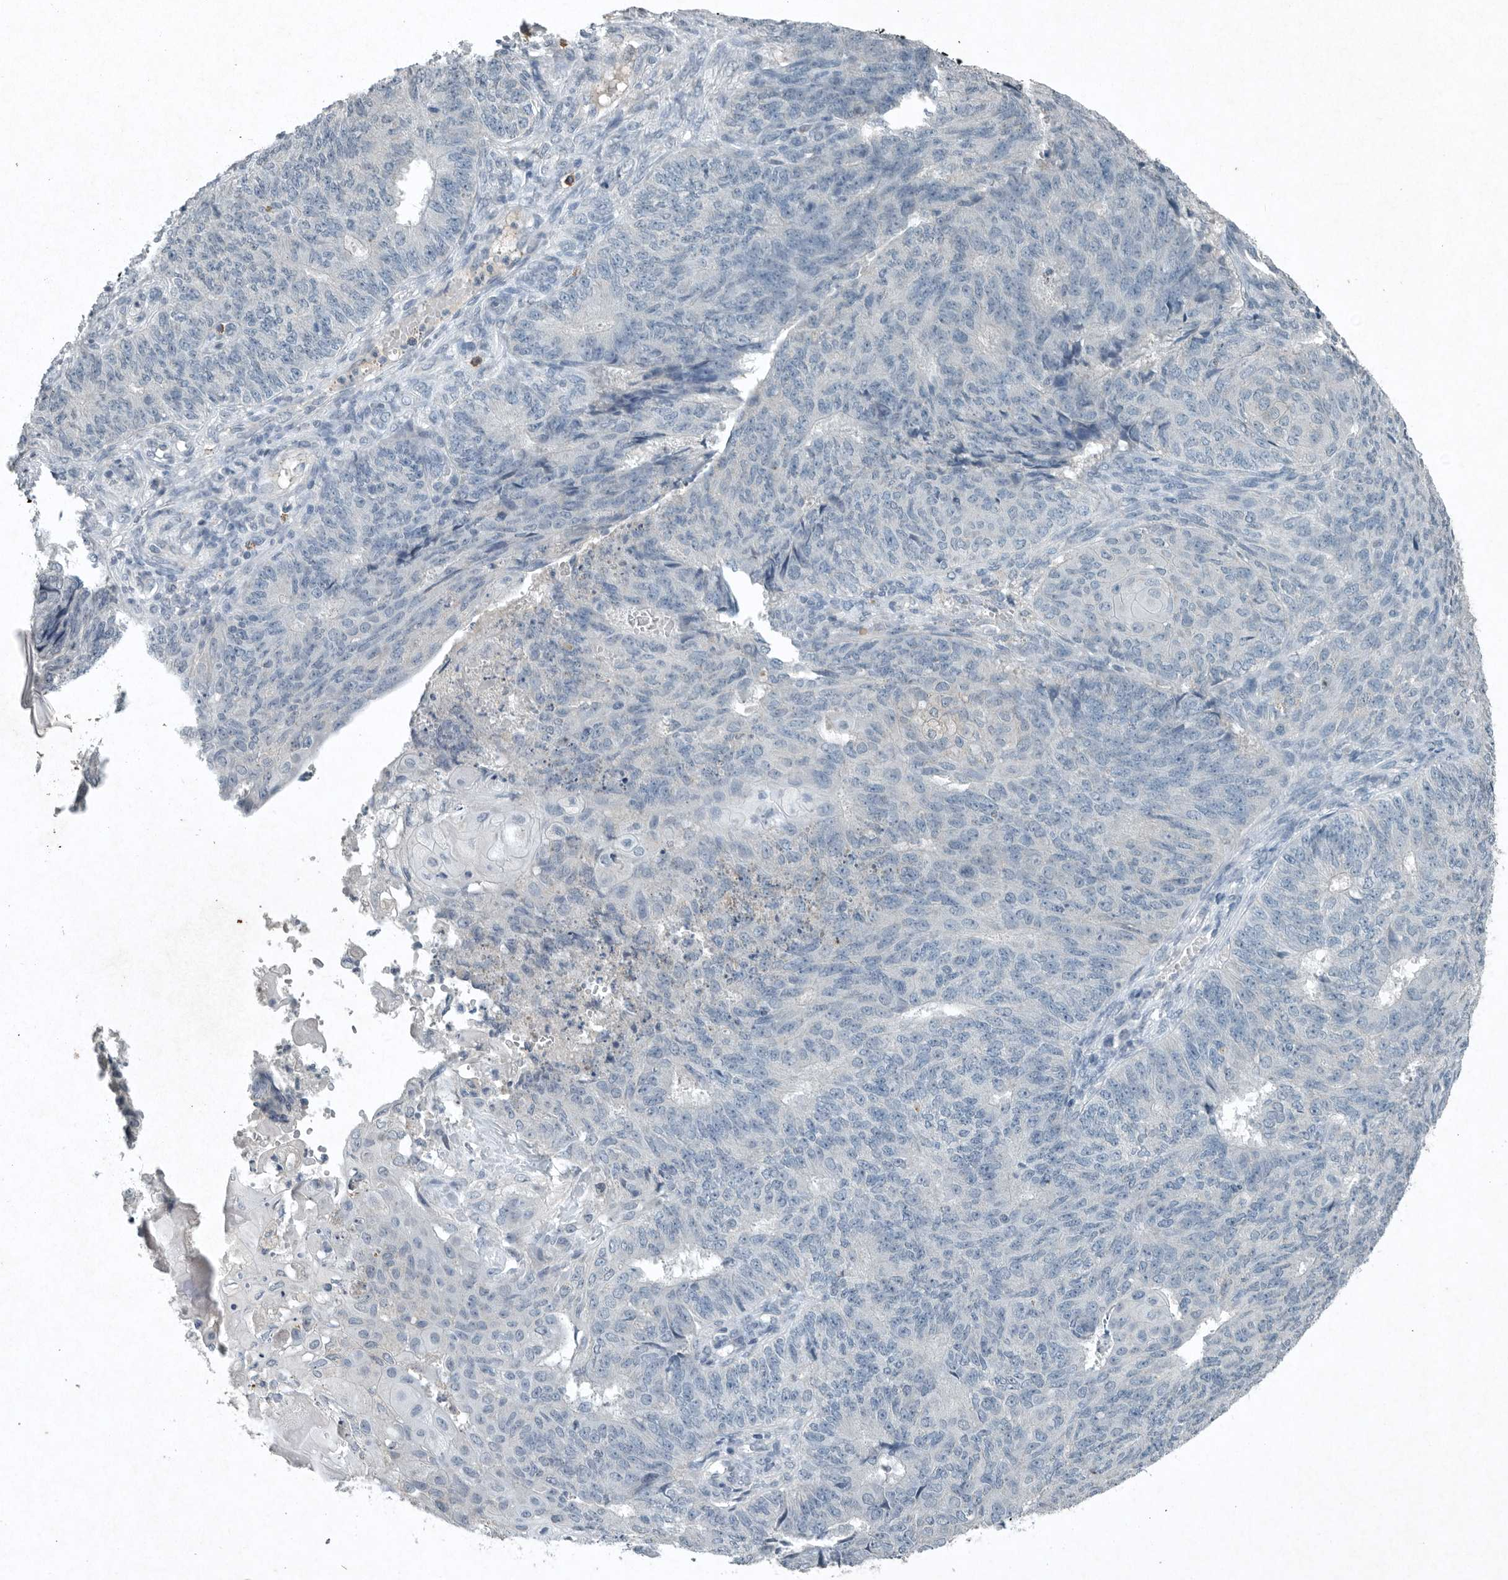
{"staining": {"intensity": "negative", "quantity": "none", "location": "none"}, "tissue": "endometrial cancer", "cell_type": "Tumor cells", "image_type": "cancer", "snomed": [{"axis": "morphology", "description": "Adenocarcinoma, NOS"}, {"axis": "topography", "description": "Endometrium"}], "caption": "A high-resolution image shows immunohistochemistry staining of adenocarcinoma (endometrial), which displays no significant staining in tumor cells.", "gene": "IL20", "patient": {"sex": "female", "age": 32}}